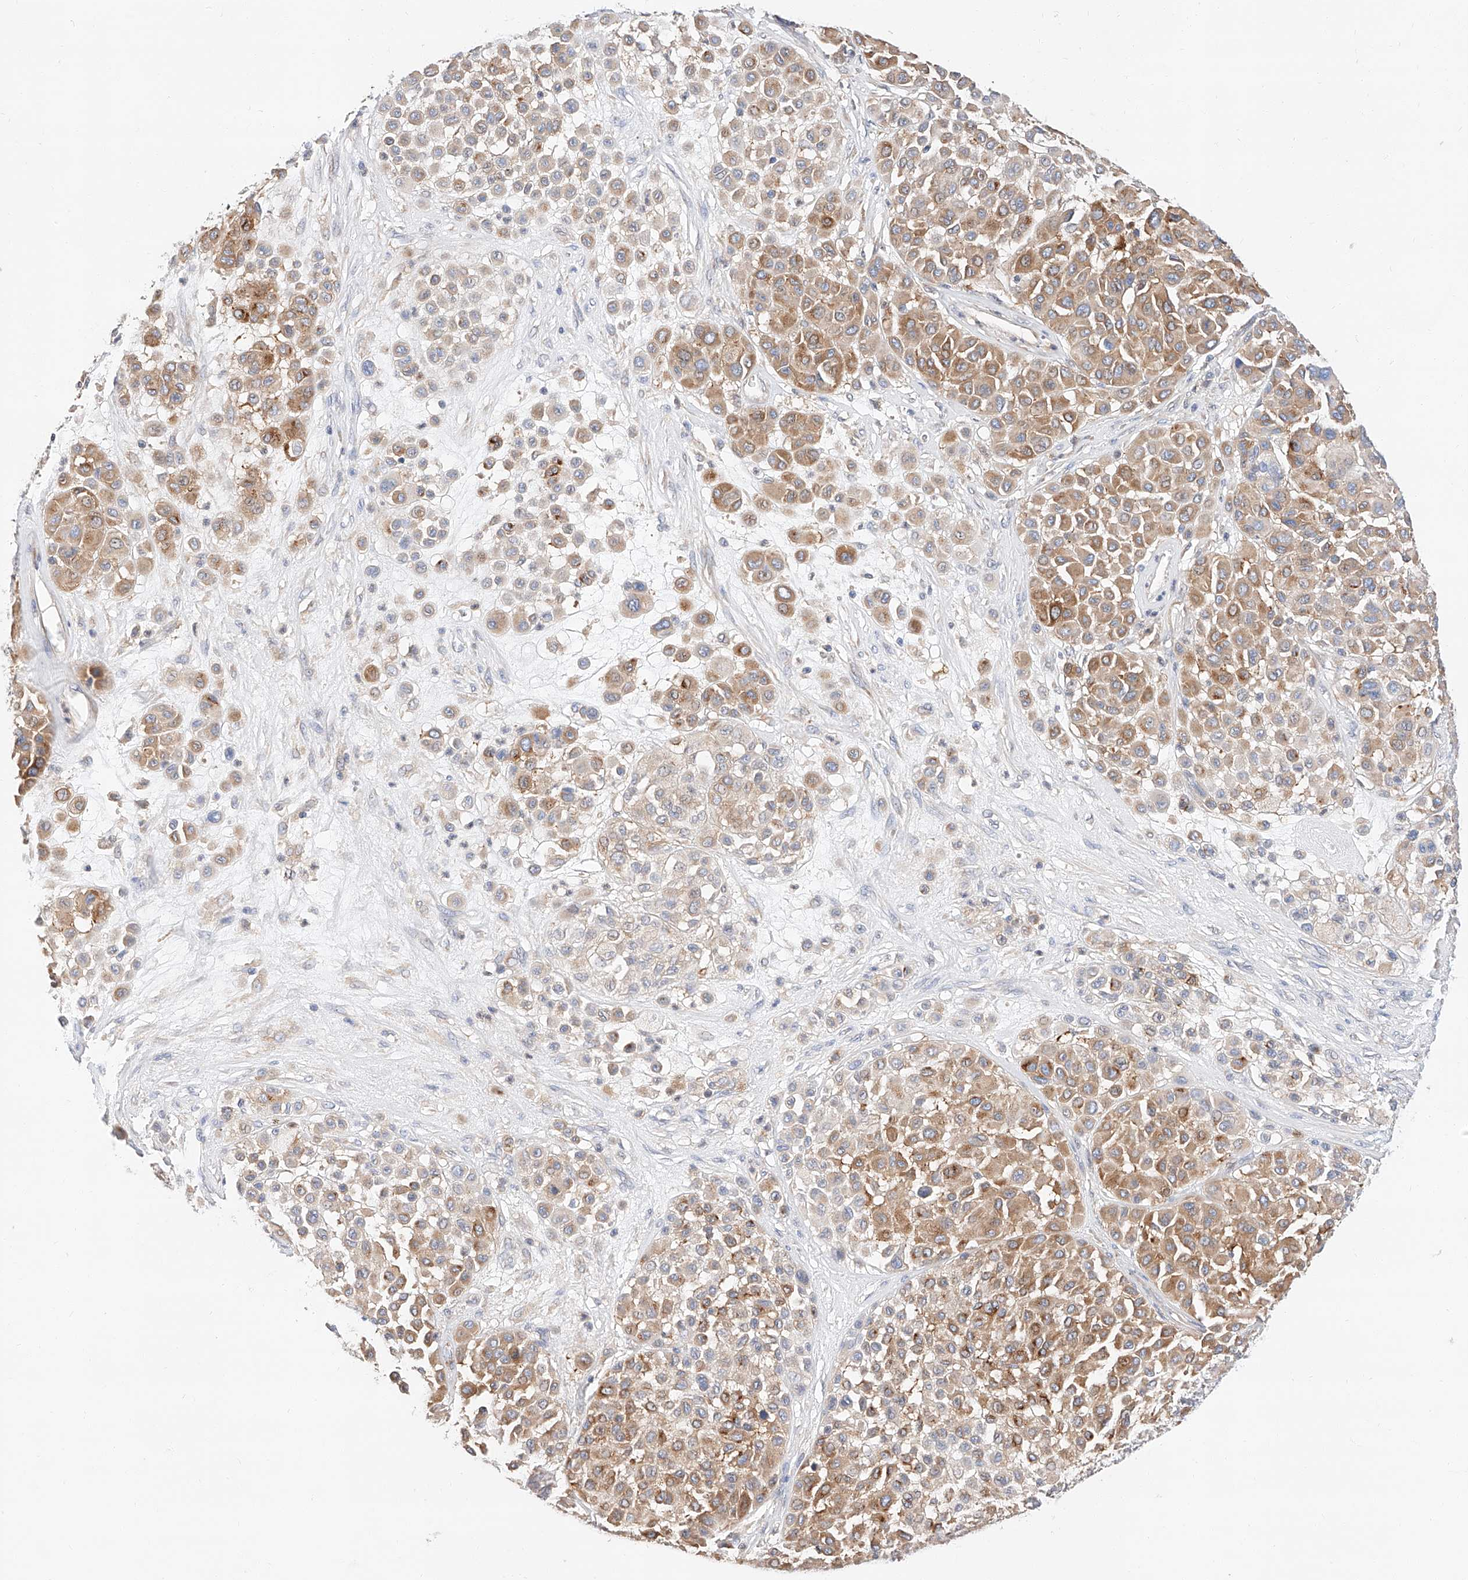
{"staining": {"intensity": "moderate", "quantity": ">75%", "location": "cytoplasmic/membranous"}, "tissue": "melanoma", "cell_type": "Tumor cells", "image_type": "cancer", "snomed": [{"axis": "morphology", "description": "Malignant melanoma, Metastatic site"}, {"axis": "topography", "description": "Soft tissue"}], "caption": "A brown stain labels moderate cytoplasmic/membranous positivity of a protein in human melanoma tumor cells. (IHC, brightfield microscopy, high magnification).", "gene": "GLMN", "patient": {"sex": "male", "age": 41}}